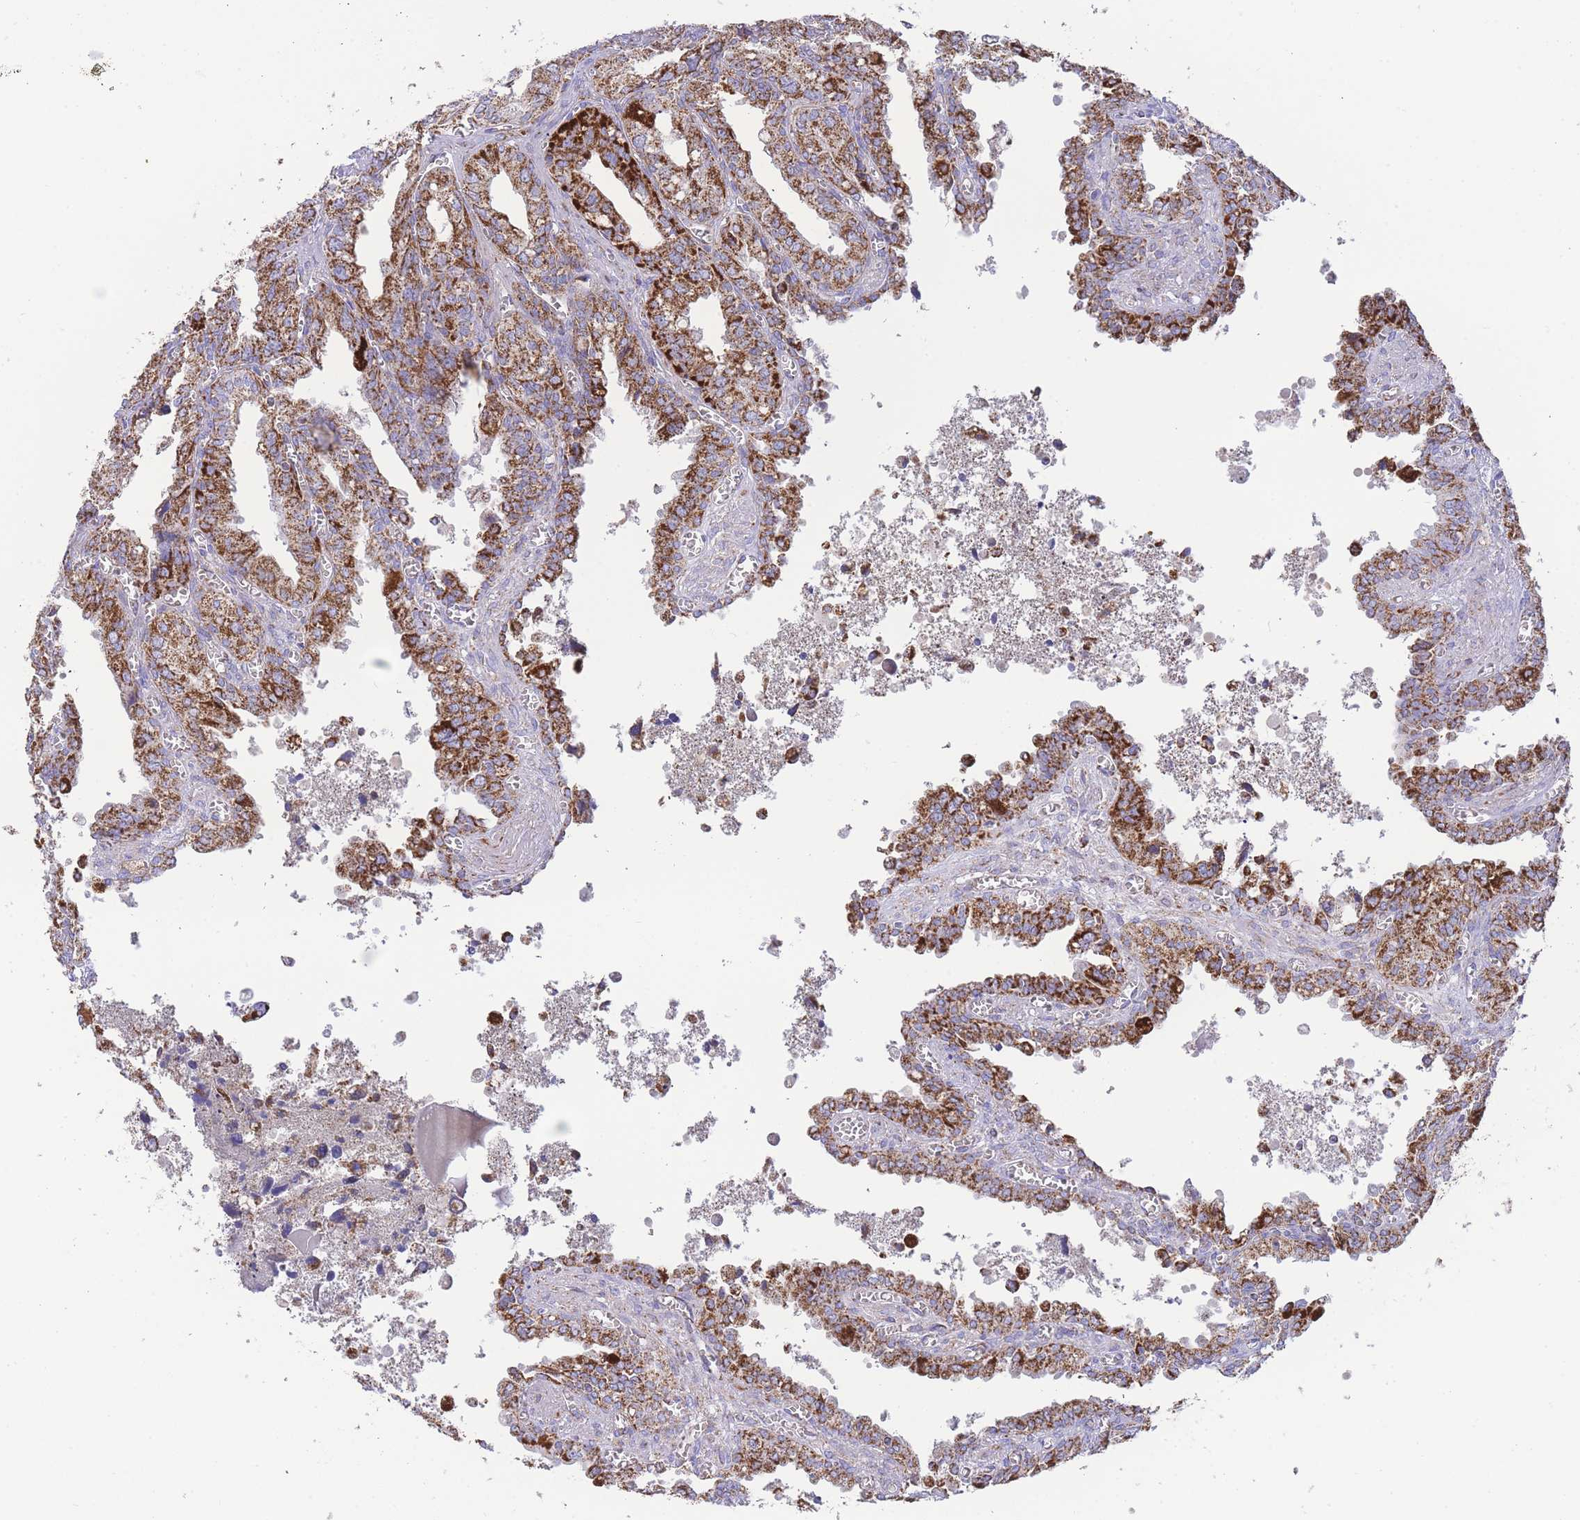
{"staining": {"intensity": "strong", "quantity": ">75%", "location": "cytoplasmic/membranous"}, "tissue": "seminal vesicle", "cell_type": "Glandular cells", "image_type": "normal", "snomed": [{"axis": "morphology", "description": "Normal tissue, NOS"}, {"axis": "topography", "description": "Seminal veicle"}], "caption": "High-magnification brightfield microscopy of normal seminal vesicle stained with DAB (3,3'-diaminobenzidine) (brown) and counterstained with hematoxylin (blue). glandular cells exhibit strong cytoplasmic/membranous positivity is identified in about>75% of cells.", "gene": "GSTM1", "patient": {"sex": "male", "age": 67}}